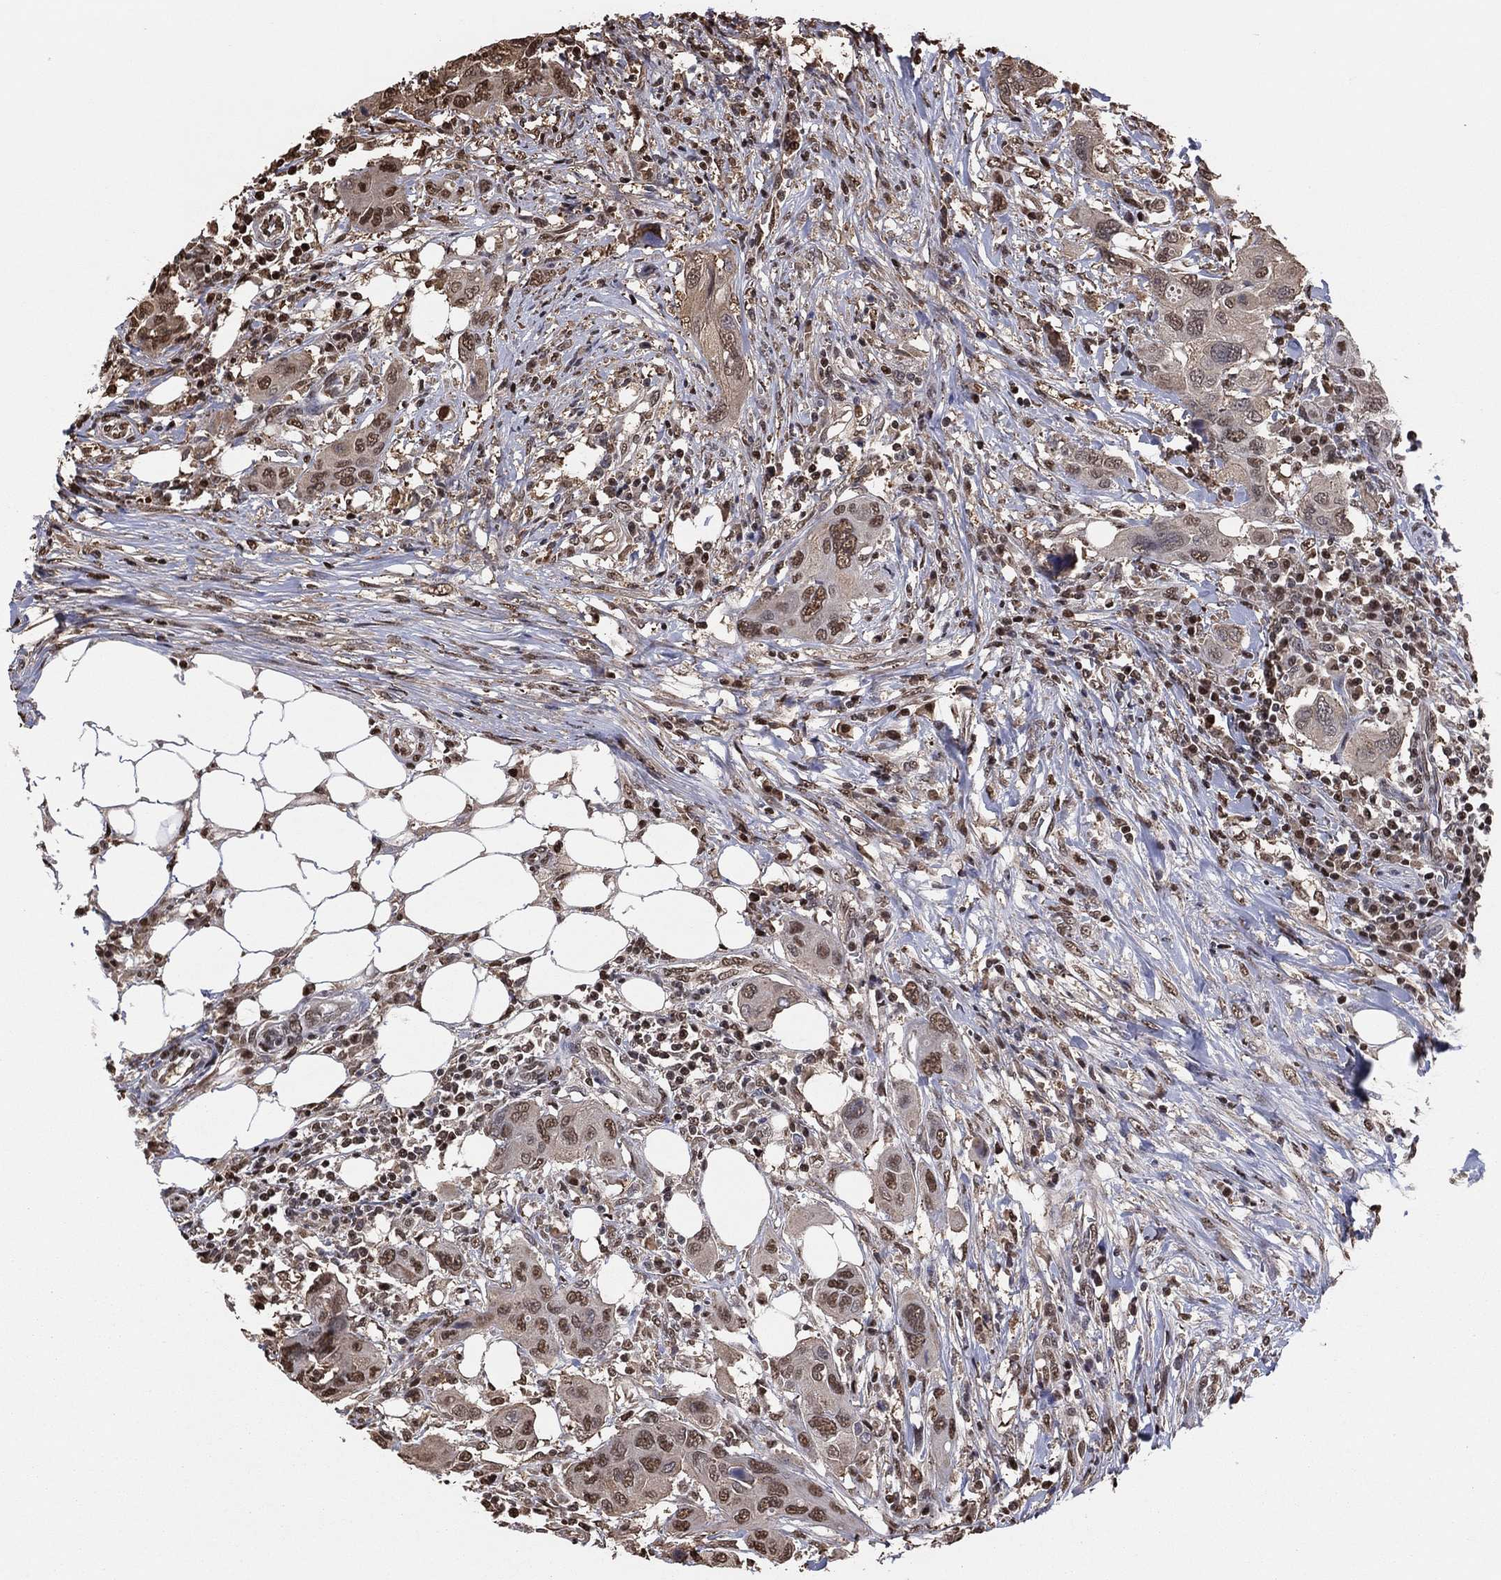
{"staining": {"intensity": "moderate", "quantity": "25%-75%", "location": "nuclear"}, "tissue": "urothelial cancer", "cell_type": "Tumor cells", "image_type": "cancer", "snomed": [{"axis": "morphology", "description": "Urothelial carcinoma, NOS"}, {"axis": "morphology", "description": "Urothelial carcinoma, High grade"}, {"axis": "topography", "description": "Urinary bladder"}], "caption": "Immunohistochemistry (IHC) (DAB (3,3'-diaminobenzidine)) staining of human urothelial carcinoma (high-grade) reveals moderate nuclear protein expression in about 25%-75% of tumor cells.", "gene": "GAPDH", "patient": {"sex": "male", "age": 63}}